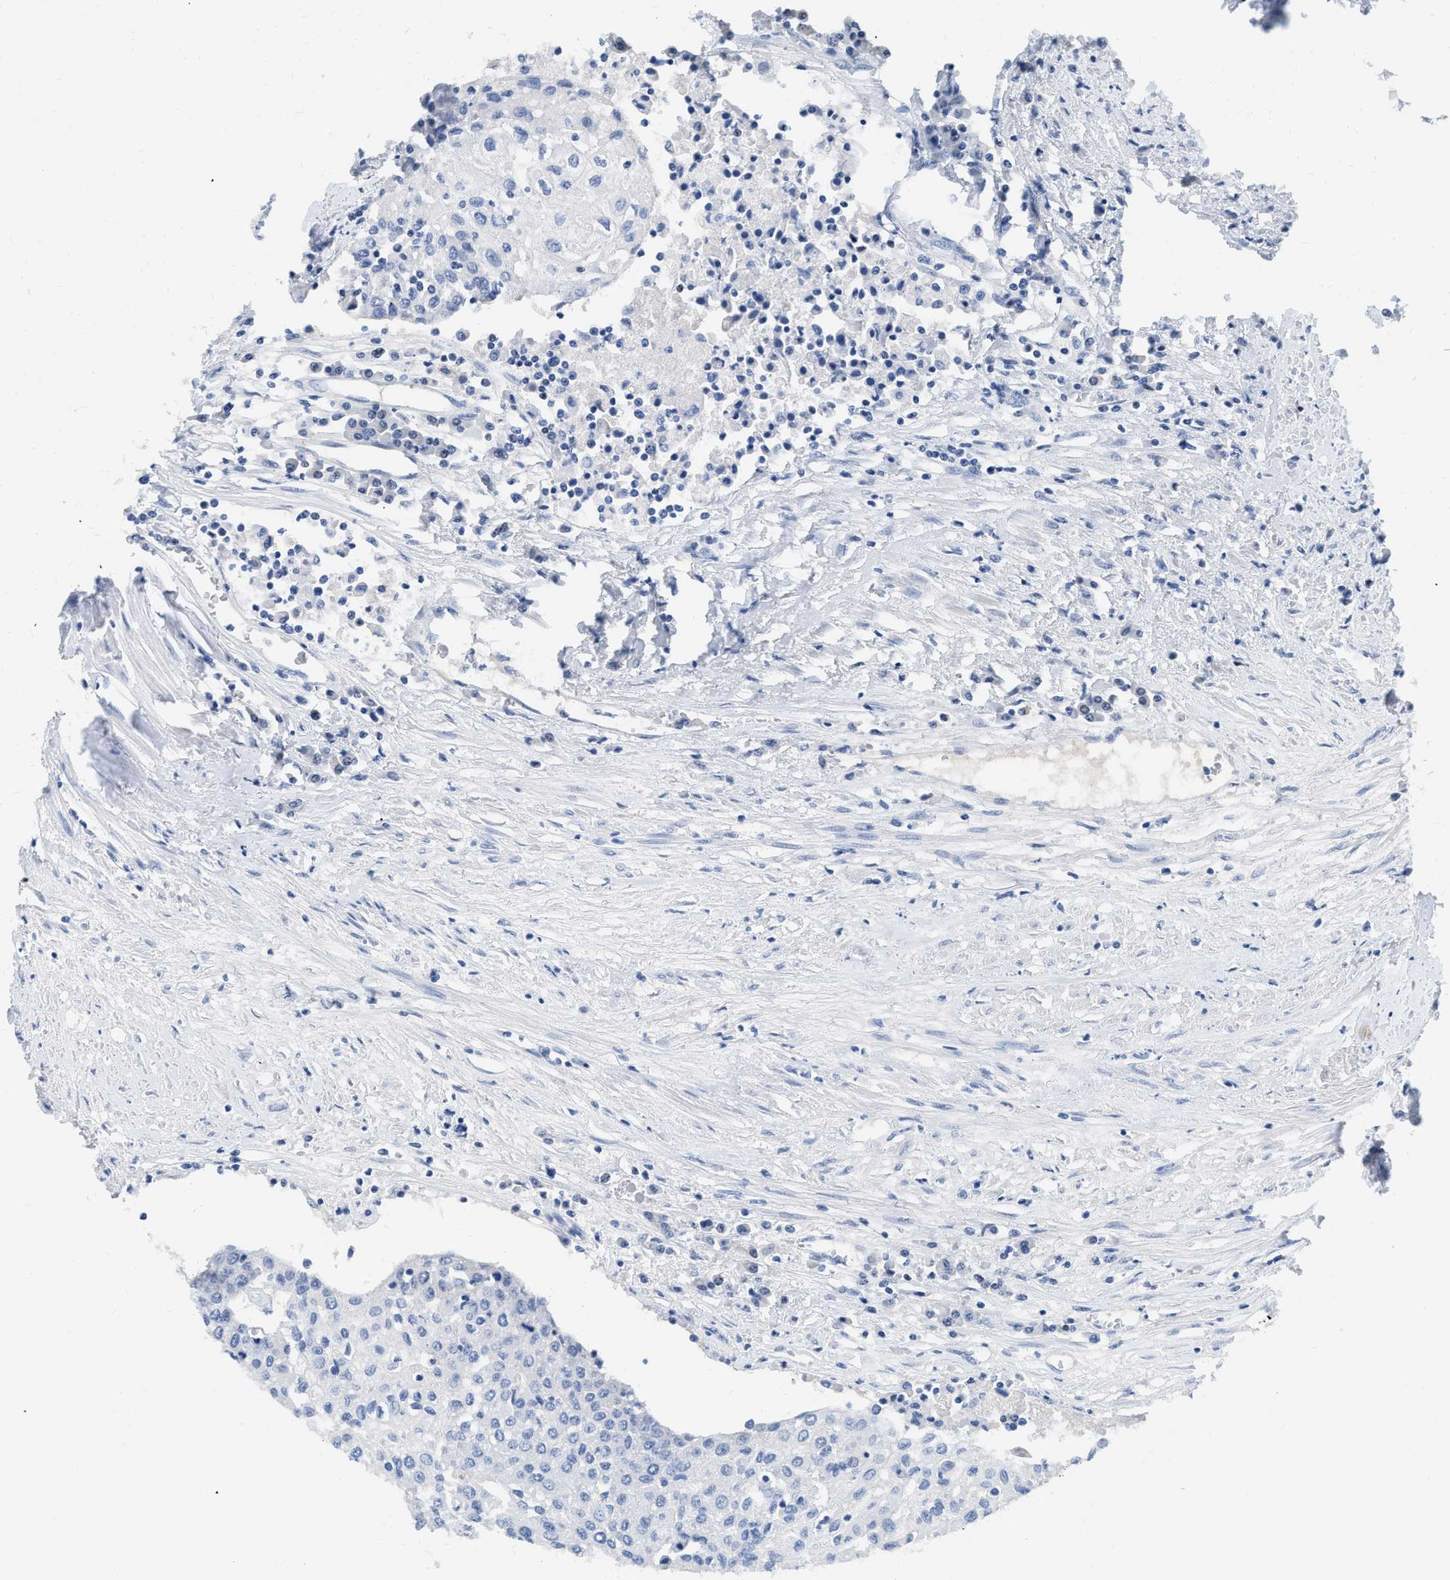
{"staining": {"intensity": "negative", "quantity": "none", "location": "none"}, "tissue": "urothelial cancer", "cell_type": "Tumor cells", "image_type": "cancer", "snomed": [{"axis": "morphology", "description": "Urothelial carcinoma, High grade"}, {"axis": "topography", "description": "Urinary bladder"}], "caption": "Immunohistochemistry micrograph of urothelial carcinoma (high-grade) stained for a protein (brown), which displays no positivity in tumor cells.", "gene": "TCF7", "patient": {"sex": "female", "age": 85}}